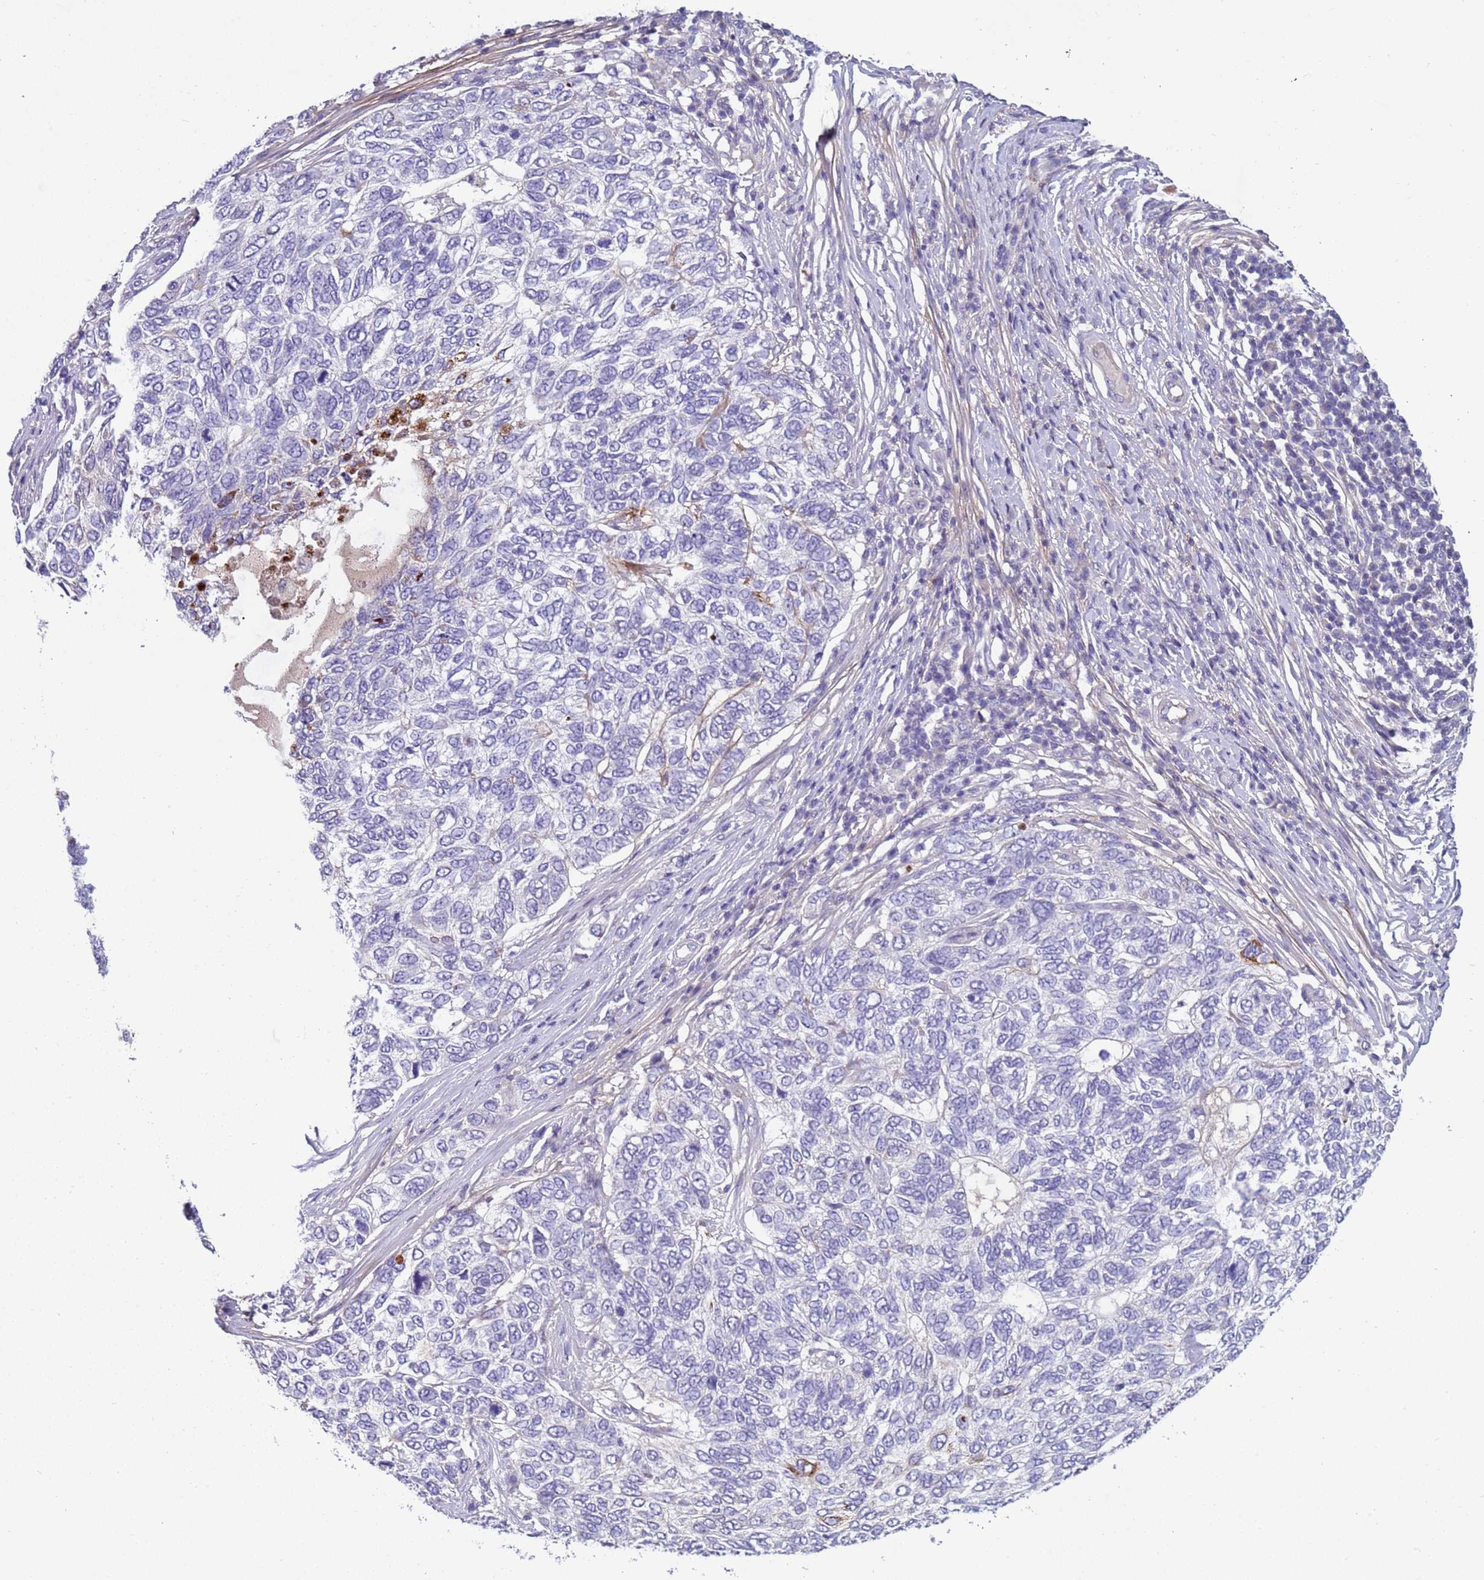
{"staining": {"intensity": "negative", "quantity": "none", "location": "none"}, "tissue": "skin cancer", "cell_type": "Tumor cells", "image_type": "cancer", "snomed": [{"axis": "morphology", "description": "Basal cell carcinoma"}, {"axis": "topography", "description": "Skin"}], "caption": "Human basal cell carcinoma (skin) stained for a protein using IHC displays no expression in tumor cells.", "gene": "TRIM51", "patient": {"sex": "female", "age": 65}}